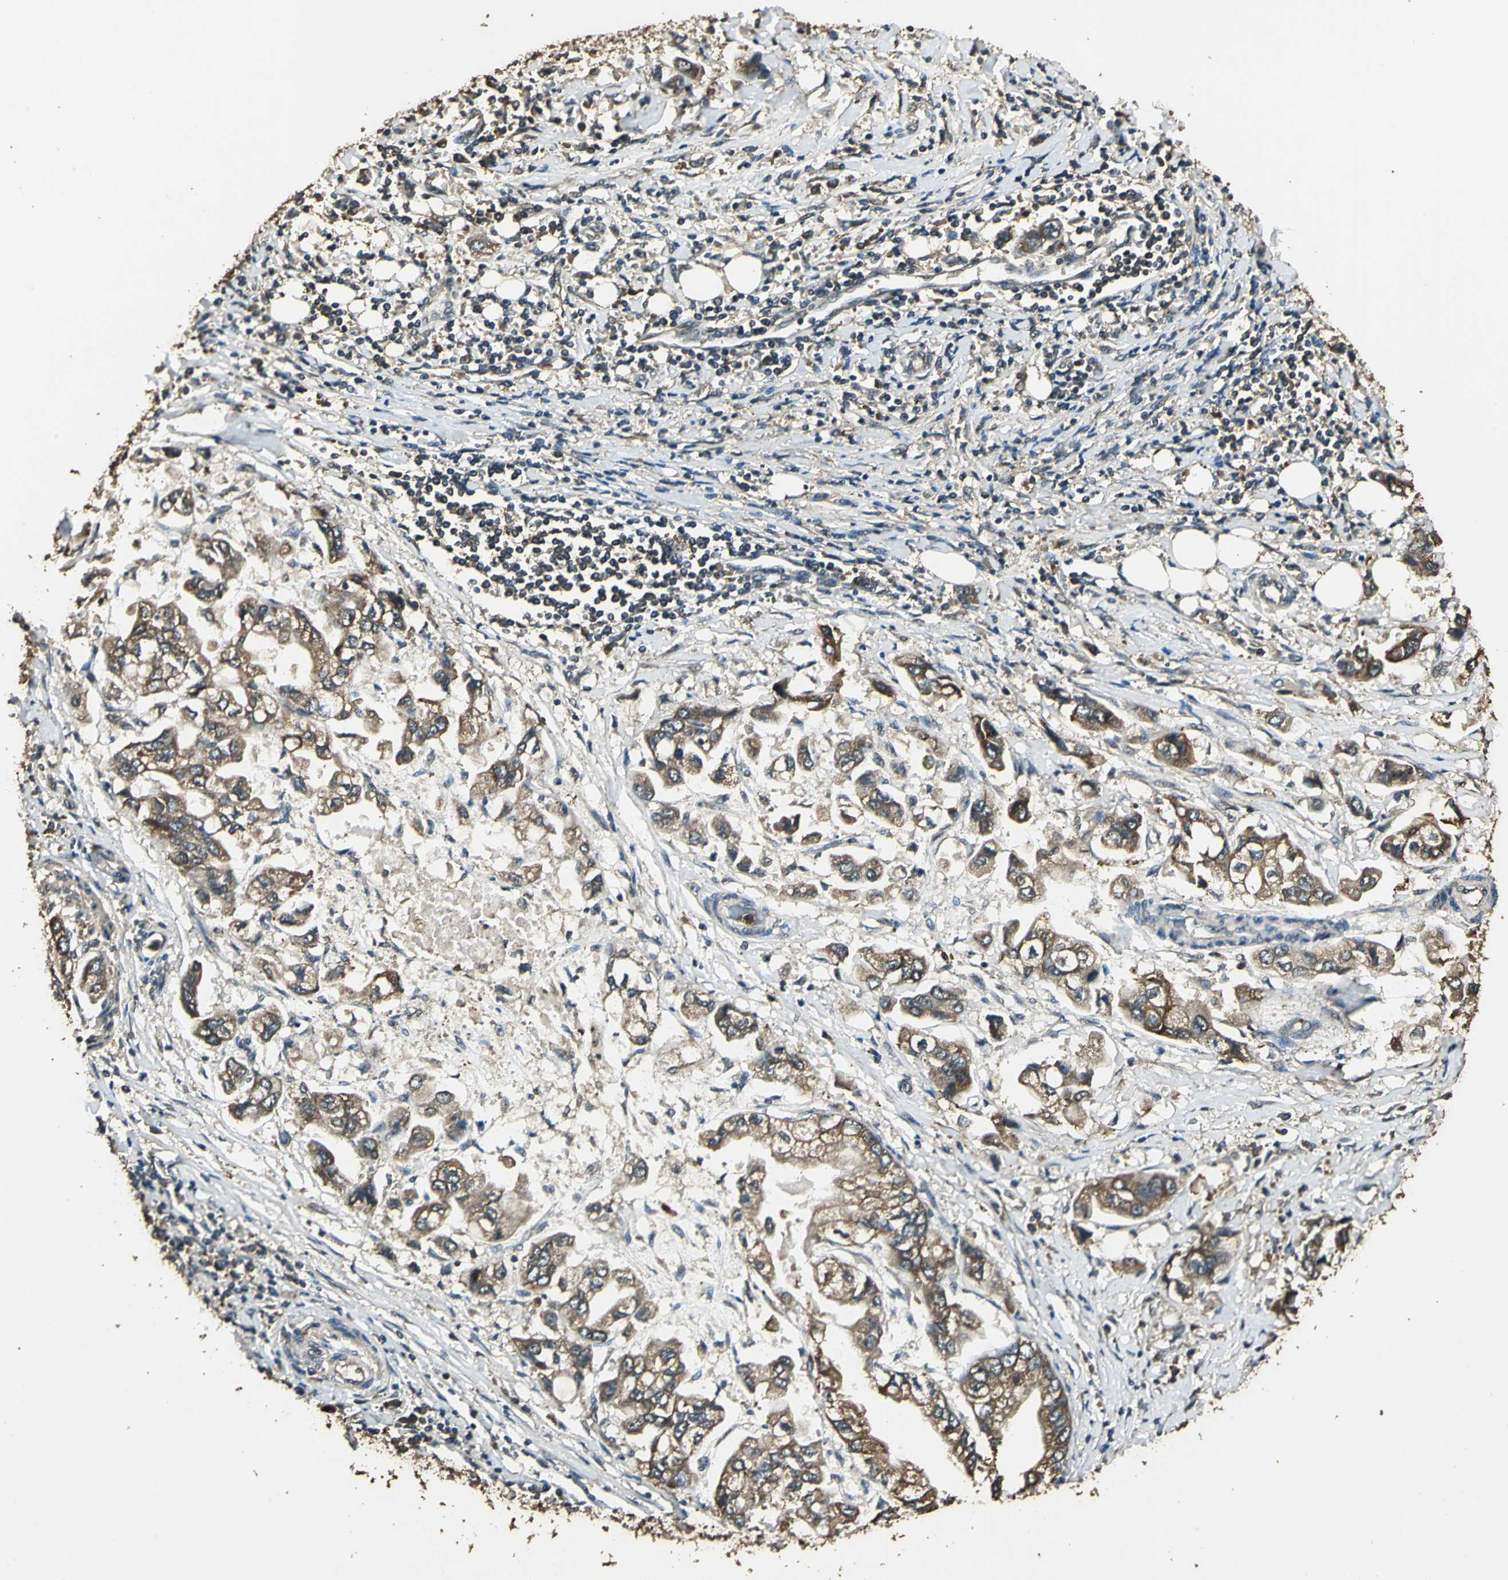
{"staining": {"intensity": "moderate", "quantity": ">75%", "location": "cytoplasmic/membranous"}, "tissue": "stomach cancer", "cell_type": "Tumor cells", "image_type": "cancer", "snomed": [{"axis": "morphology", "description": "Adenocarcinoma, NOS"}, {"axis": "topography", "description": "Stomach"}], "caption": "Tumor cells demonstrate medium levels of moderate cytoplasmic/membranous expression in approximately >75% of cells in human stomach cancer (adenocarcinoma).", "gene": "TMPRSS4", "patient": {"sex": "male", "age": 62}}